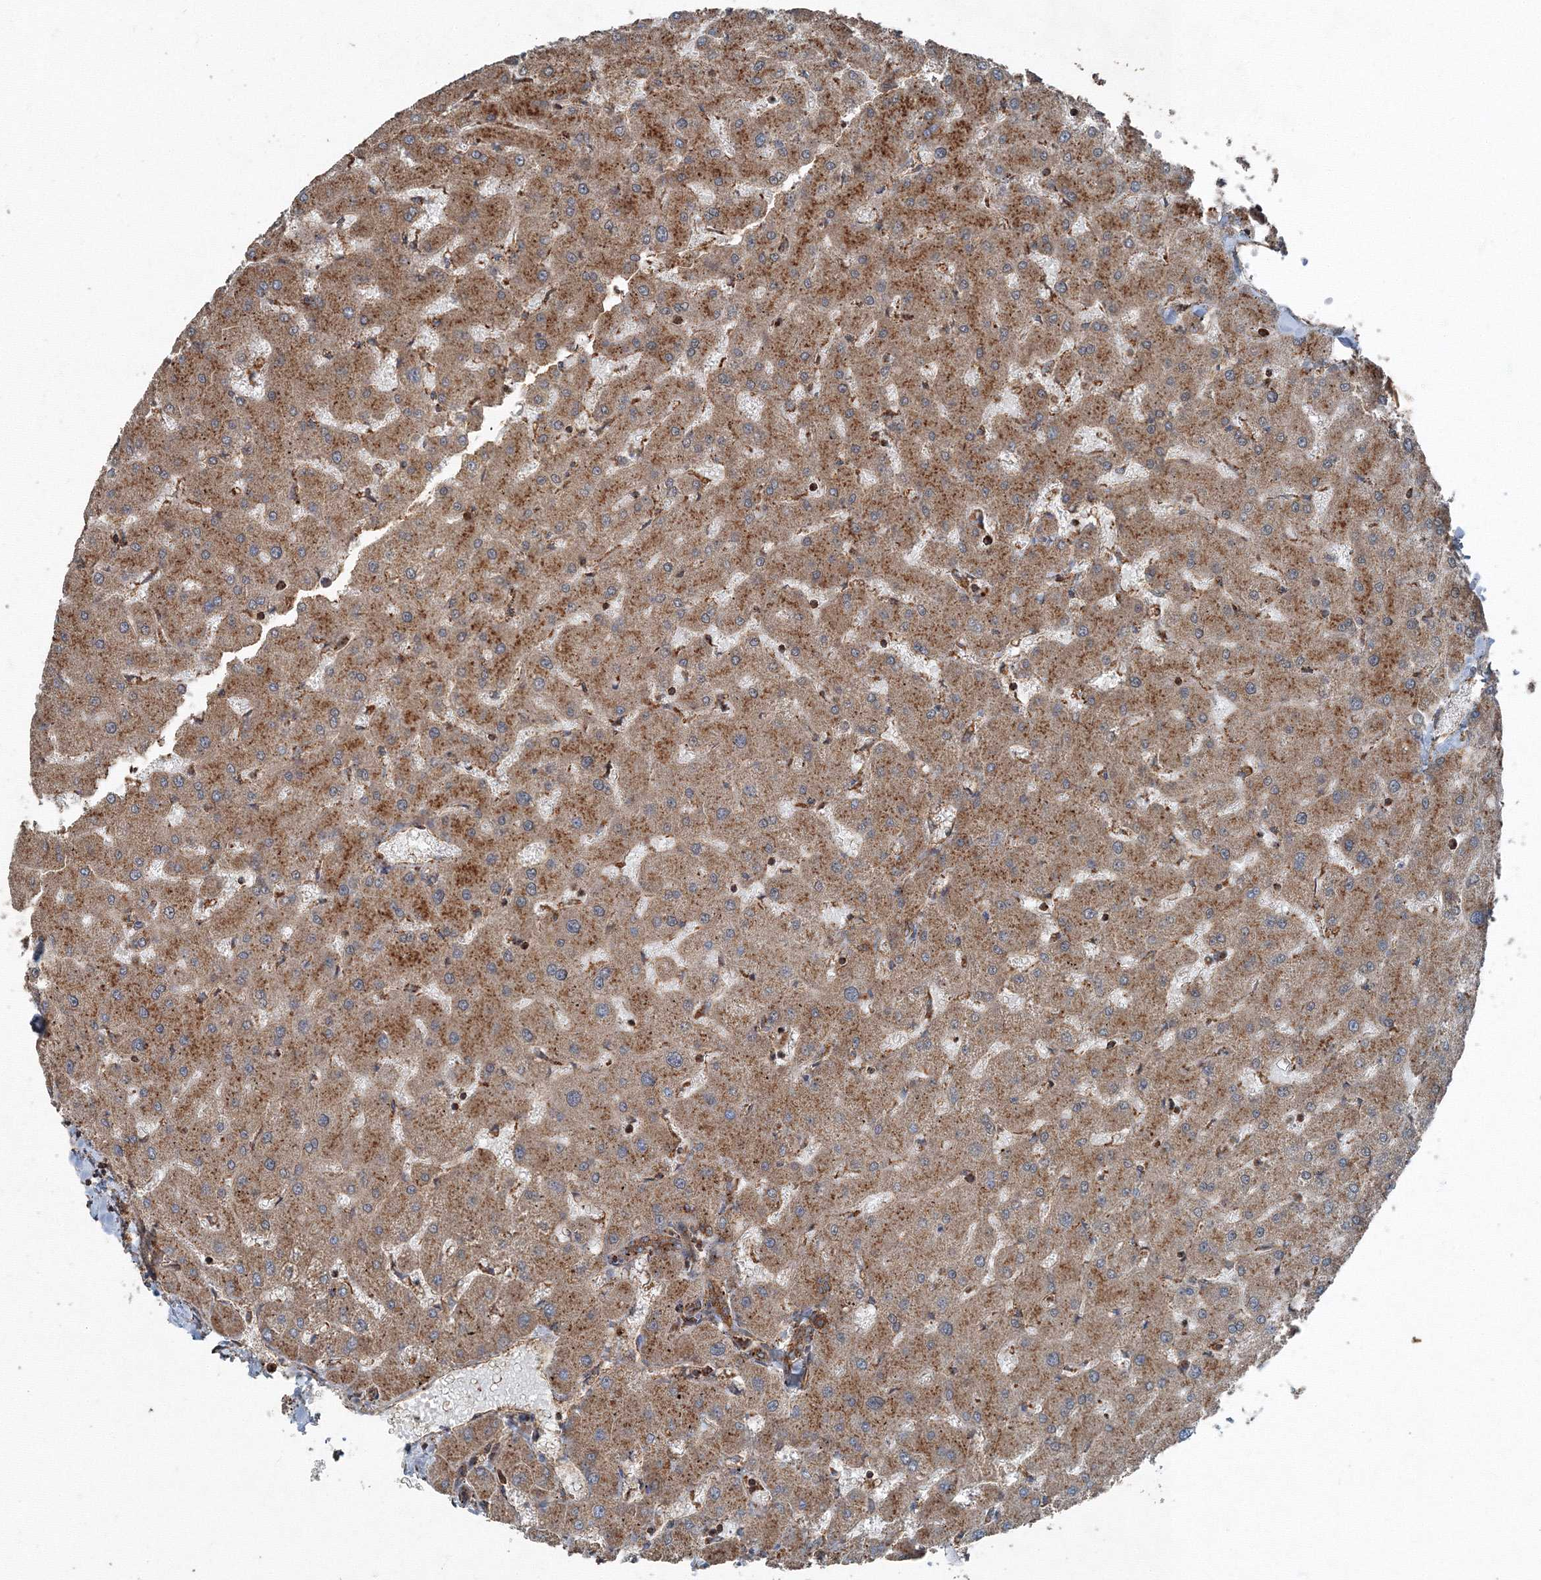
{"staining": {"intensity": "moderate", "quantity": ">75%", "location": "cytoplasmic/membranous"}, "tissue": "liver", "cell_type": "Cholangiocytes", "image_type": "normal", "snomed": [{"axis": "morphology", "description": "Normal tissue, NOS"}, {"axis": "topography", "description": "Liver"}], "caption": "Immunohistochemistry photomicrograph of benign liver: liver stained using immunohistochemistry (IHC) displays medium levels of moderate protein expression localized specifically in the cytoplasmic/membranous of cholangiocytes, appearing as a cytoplasmic/membranous brown color.", "gene": "AASDH", "patient": {"sex": "female", "age": 63}}